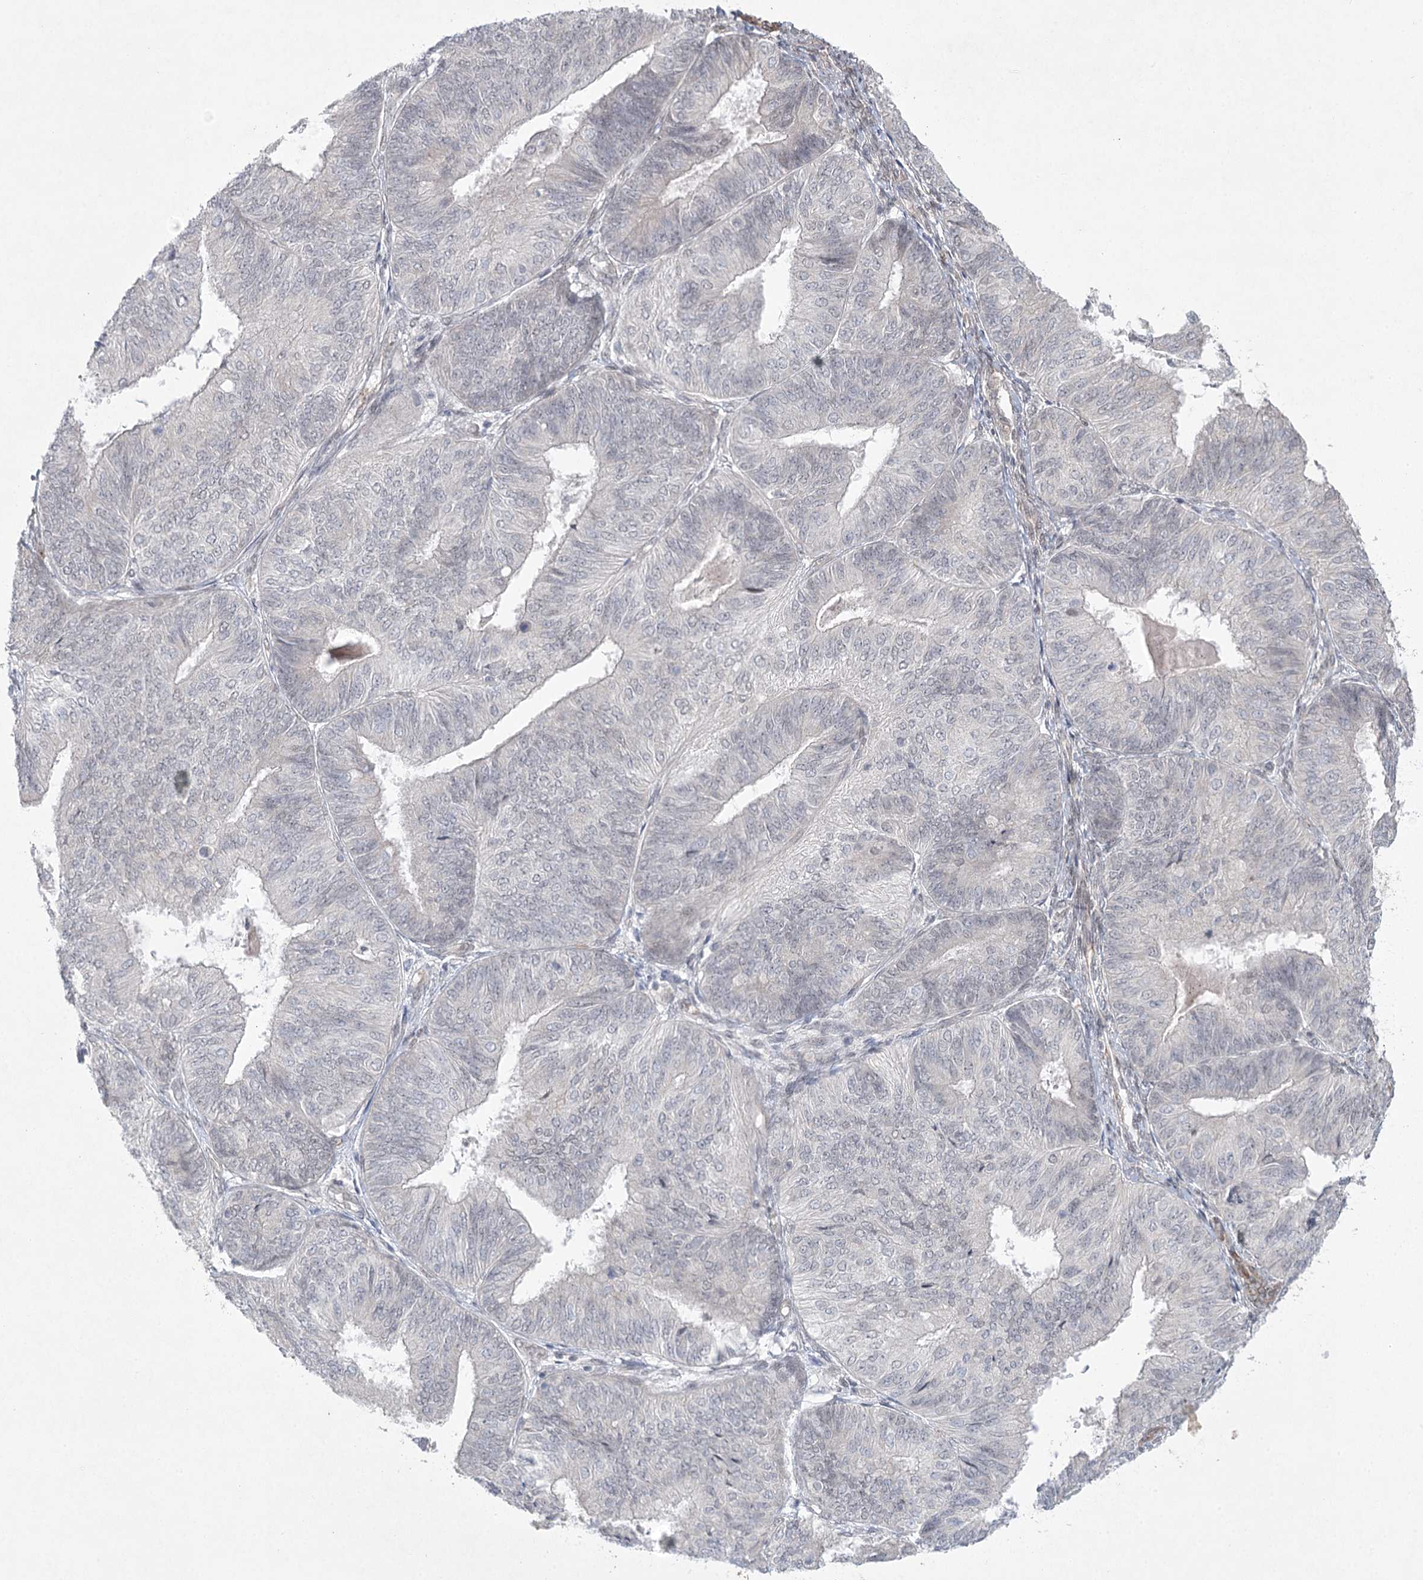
{"staining": {"intensity": "negative", "quantity": "none", "location": "none"}, "tissue": "endometrial cancer", "cell_type": "Tumor cells", "image_type": "cancer", "snomed": [{"axis": "morphology", "description": "Adenocarcinoma, NOS"}, {"axis": "topography", "description": "Endometrium"}], "caption": "High magnification brightfield microscopy of endometrial cancer stained with DAB (brown) and counterstained with hematoxylin (blue): tumor cells show no significant expression.", "gene": "AMTN", "patient": {"sex": "female", "age": 58}}